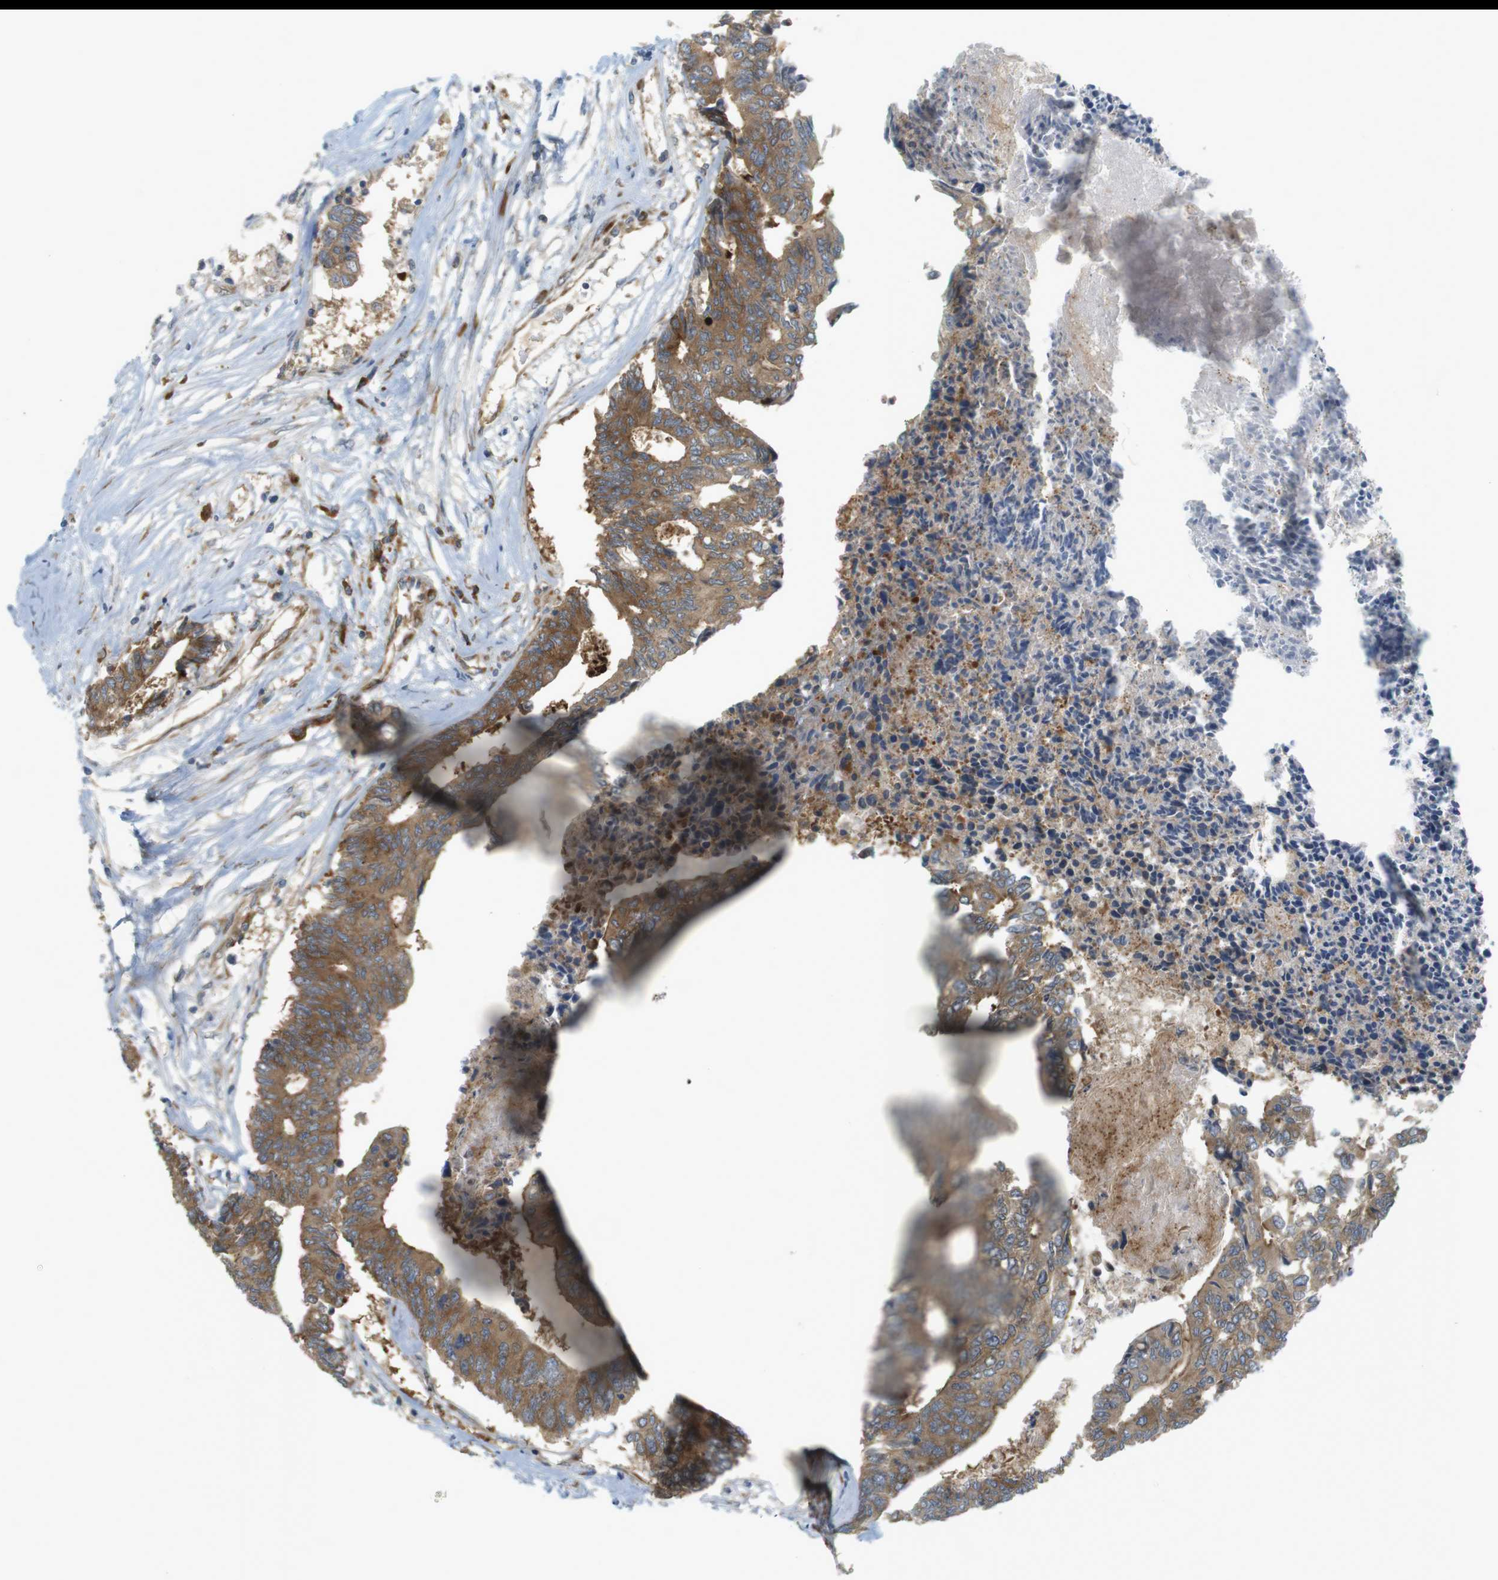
{"staining": {"intensity": "moderate", "quantity": ">75%", "location": "cytoplasmic/membranous"}, "tissue": "colorectal cancer", "cell_type": "Tumor cells", "image_type": "cancer", "snomed": [{"axis": "morphology", "description": "Adenocarcinoma, NOS"}, {"axis": "topography", "description": "Rectum"}], "caption": "Human adenocarcinoma (colorectal) stained with a brown dye demonstrates moderate cytoplasmic/membranous positive expression in approximately >75% of tumor cells.", "gene": "GJC3", "patient": {"sex": "male", "age": 63}}